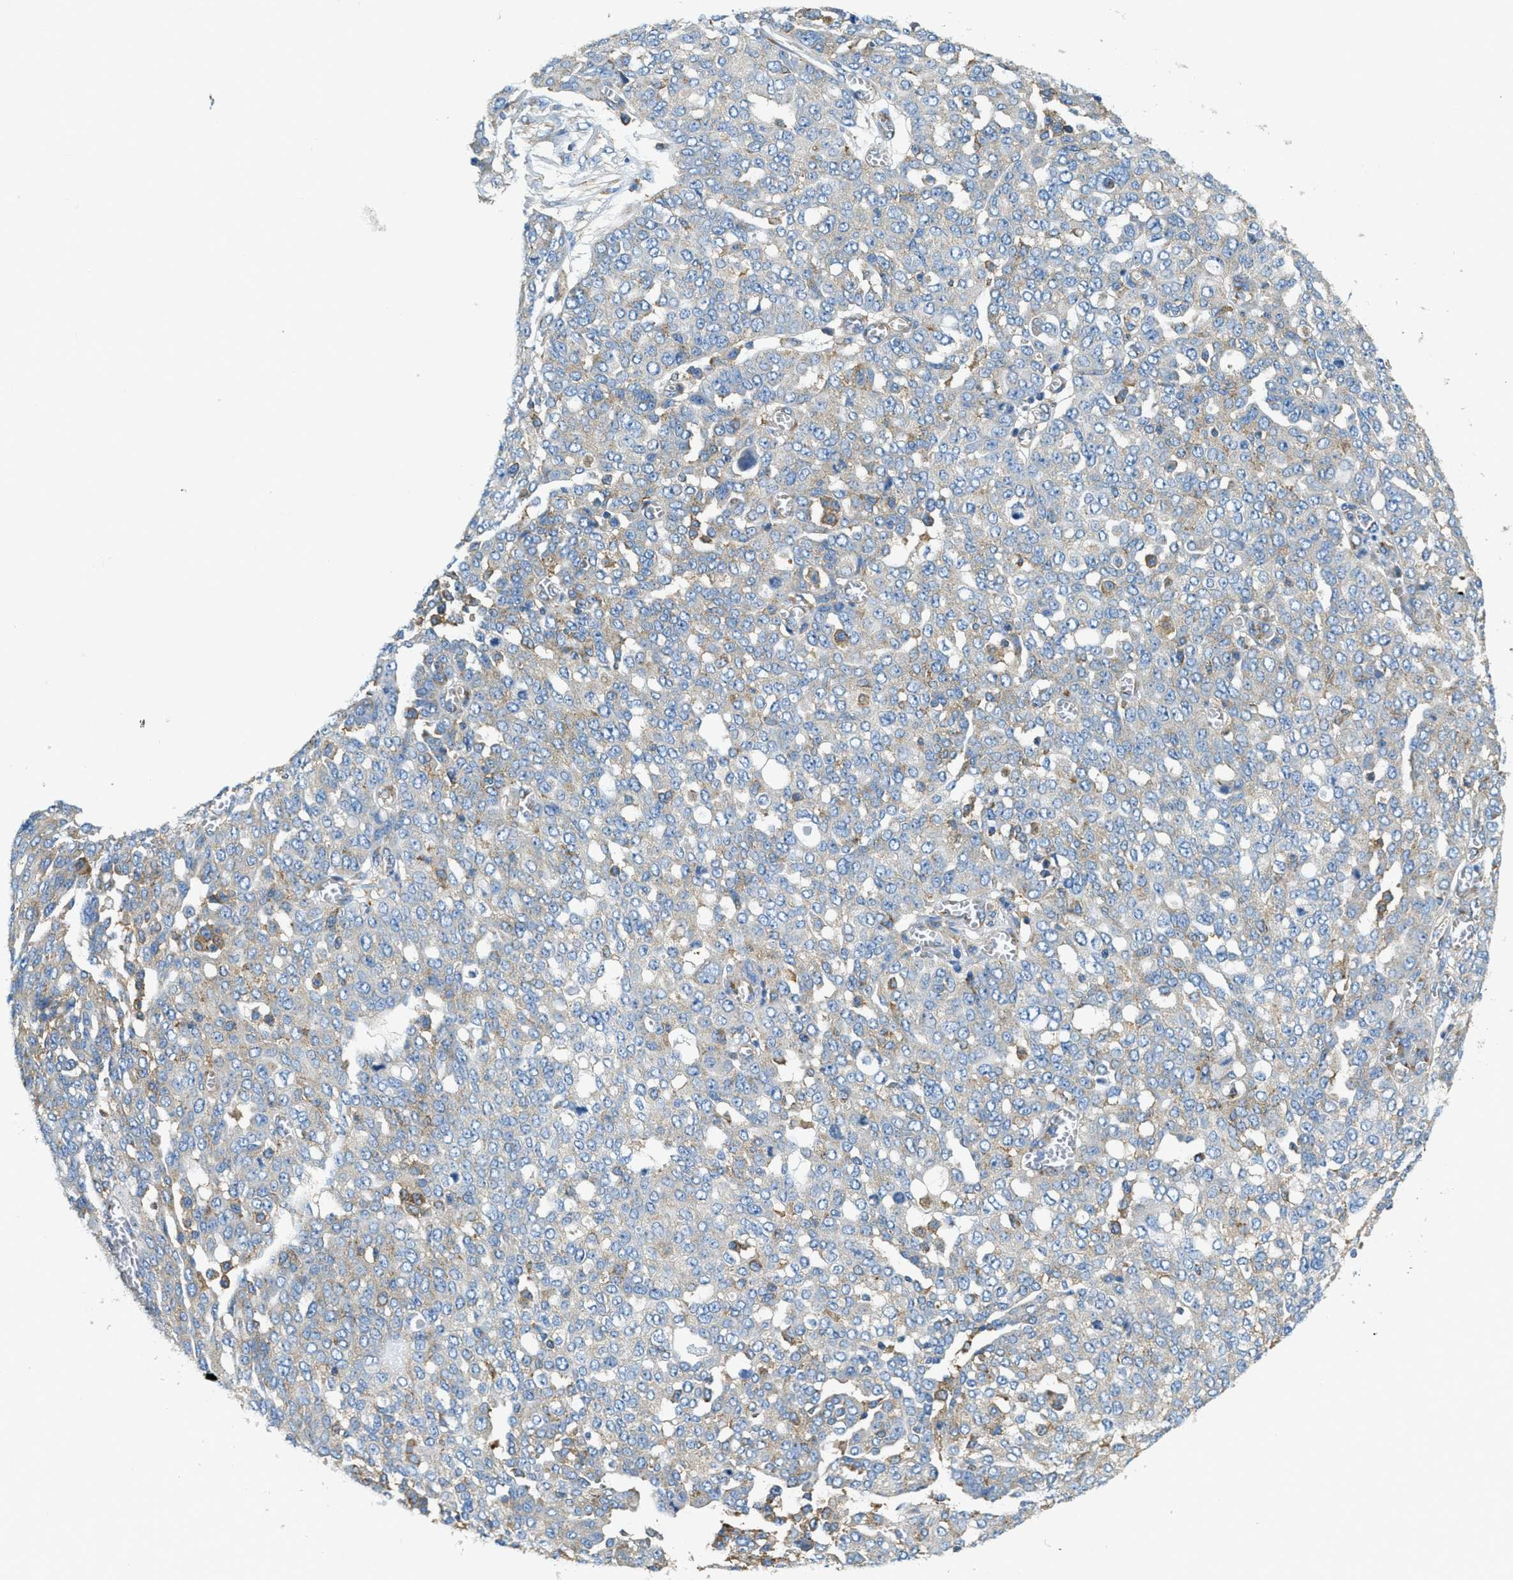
{"staining": {"intensity": "weak", "quantity": "<25%", "location": "cytoplasmic/membranous"}, "tissue": "ovarian cancer", "cell_type": "Tumor cells", "image_type": "cancer", "snomed": [{"axis": "morphology", "description": "Cystadenocarcinoma, serous, NOS"}, {"axis": "topography", "description": "Soft tissue"}, {"axis": "topography", "description": "Ovary"}], "caption": "Immunohistochemistry (IHC) micrograph of neoplastic tissue: serous cystadenocarcinoma (ovarian) stained with DAB (3,3'-diaminobenzidine) reveals no significant protein positivity in tumor cells.", "gene": "AP2B1", "patient": {"sex": "female", "age": 57}}